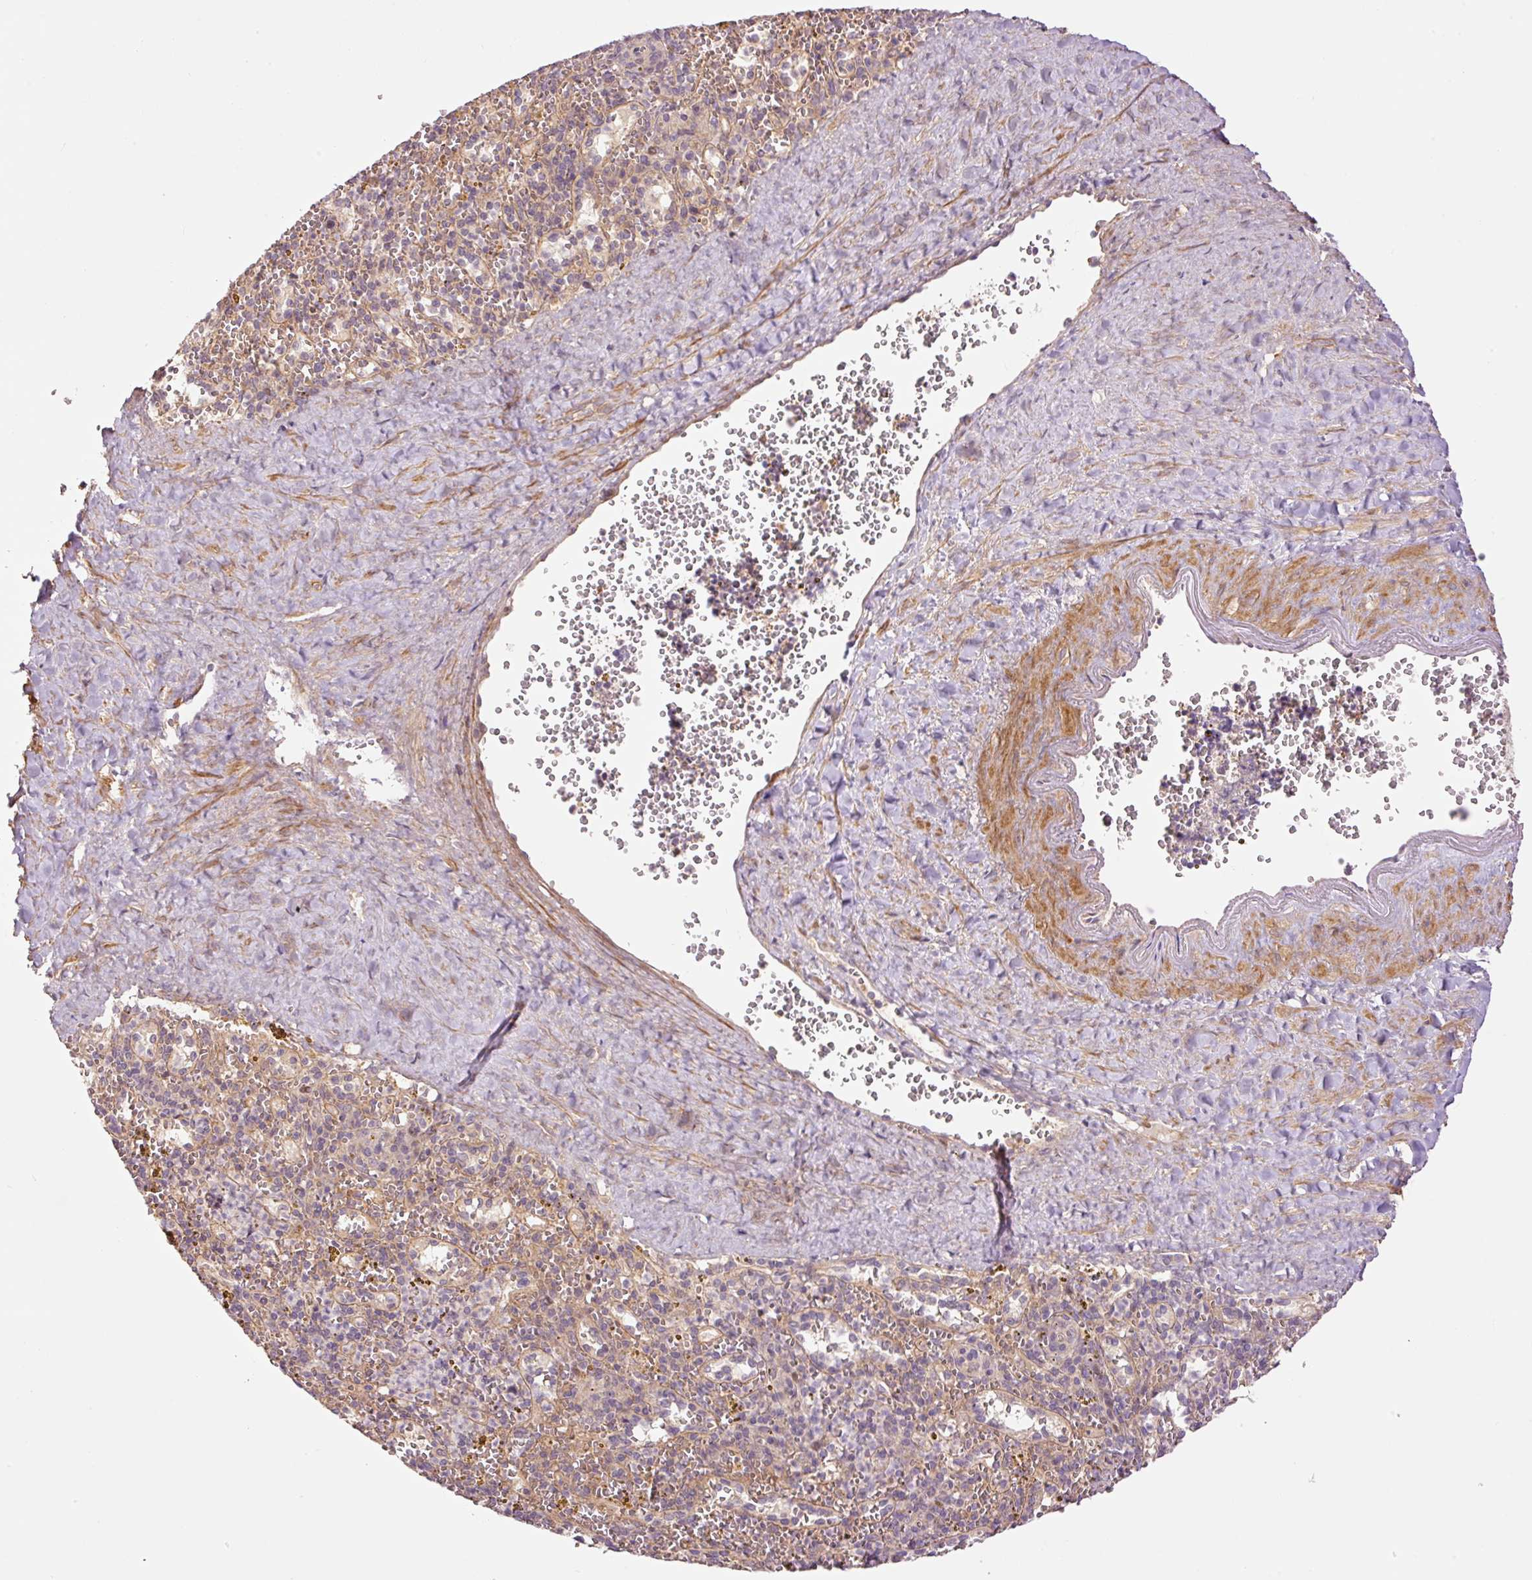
{"staining": {"intensity": "negative", "quantity": "none", "location": "none"}, "tissue": "spleen", "cell_type": "Cells in red pulp", "image_type": "normal", "snomed": [{"axis": "morphology", "description": "Normal tissue, NOS"}, {"axis": "topography", "description": "Spleen"}], "caption": "A photomicrograph of human spleen is negative for staining in cells in red pulp. (Brightfield microscopy of DAB (3,3'-diaminobenzidine) immunohistochemistry (IHC) at high magnification).", "gene": "SLC29A3", "patient": {"sex": "male", "age": 57}}